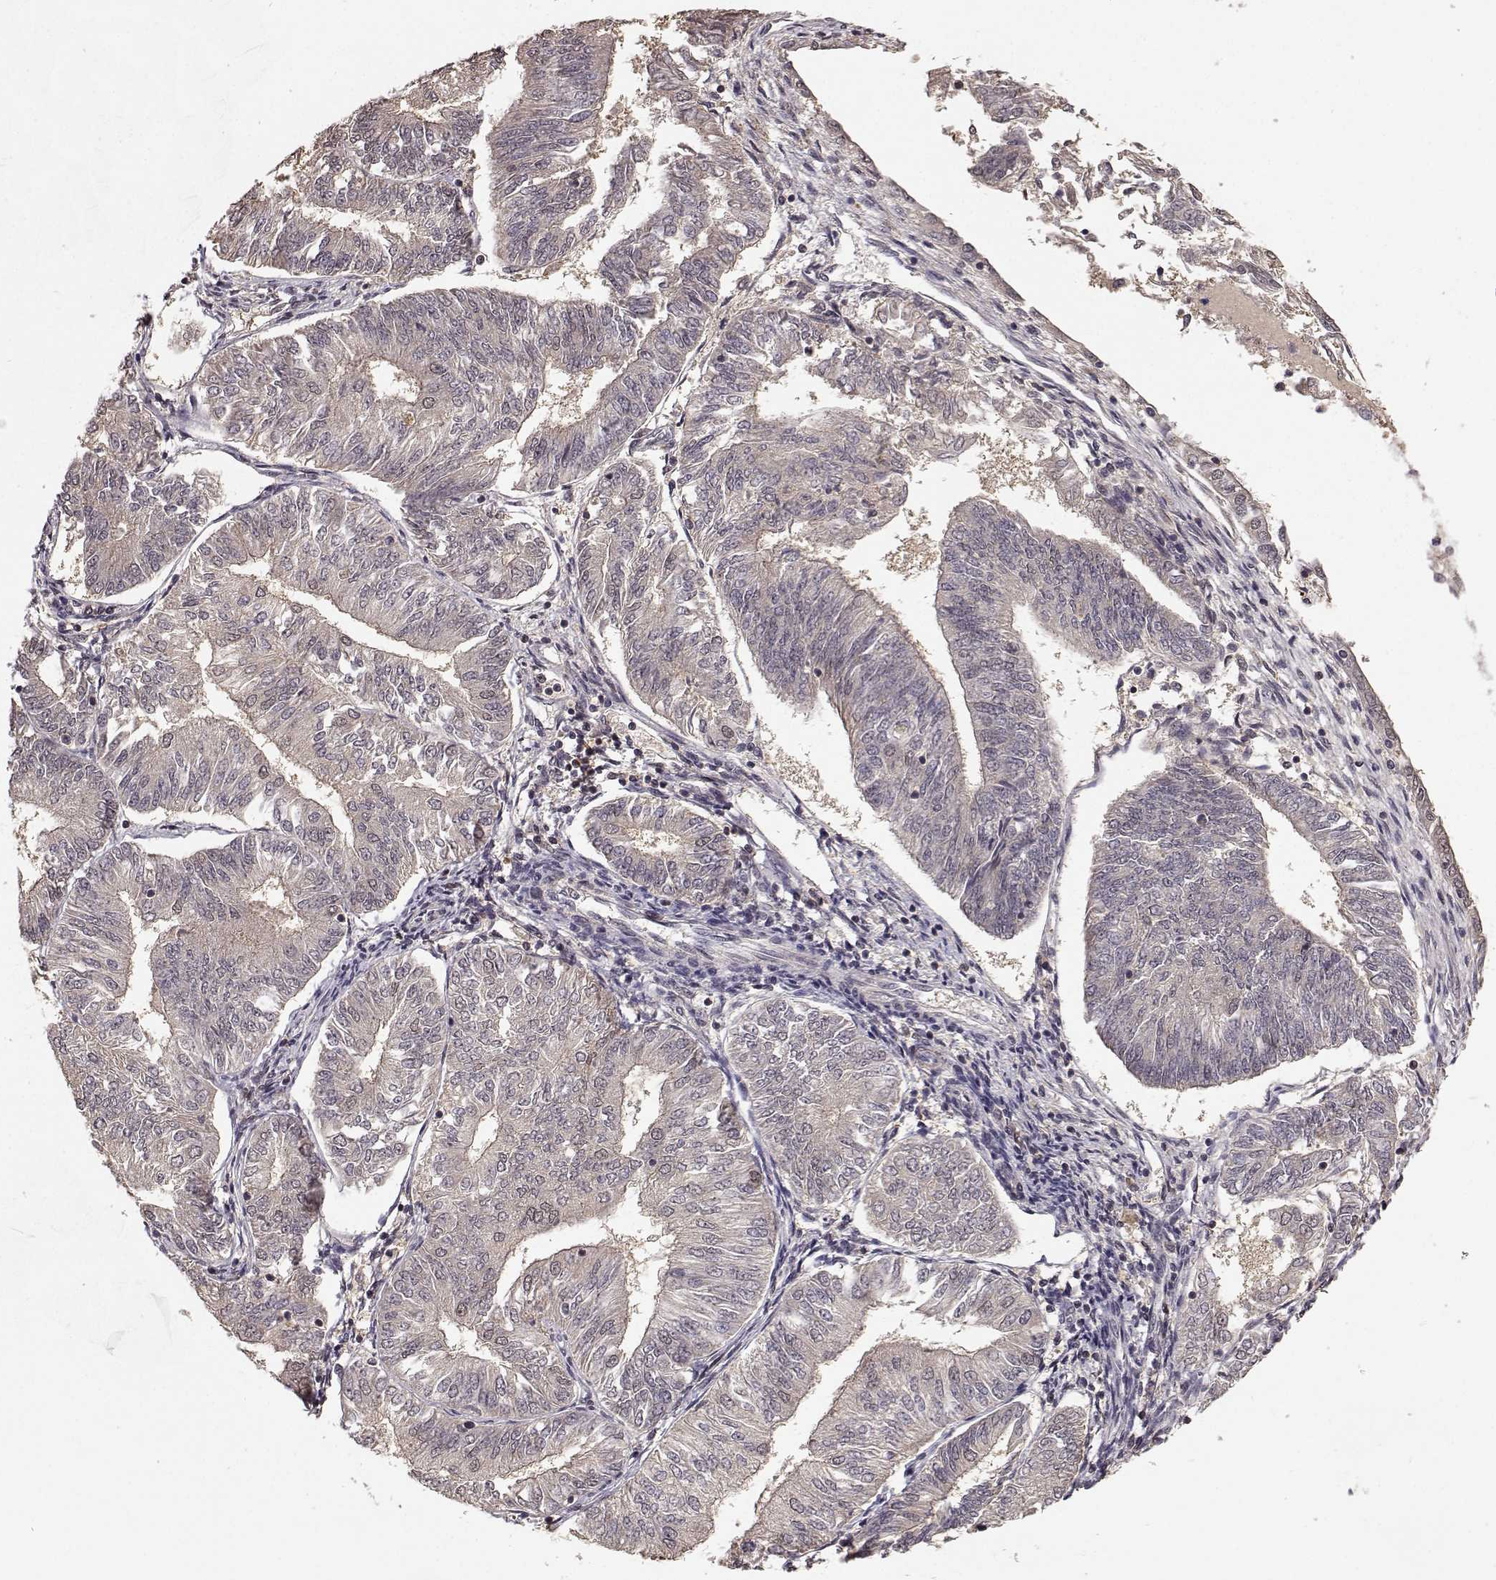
{"staining": {"intensity": "negative", "quantity": "none", "location": "none"}, "tissue": "endometrial cancer", "cell_type": "Tumor cells", "image_type": "cancer", "snomed": [{"axis": "morphology", "description": "Adenocarcinoma, NOS"}, {"axis": "topography", "description": "Endometrium"}], "caption": "Endometrial cancer stained for a protein using immunohistochemistry (IHC) shows no staining tumor cells.", "gene": "PLEKHG3", "patient": {"sex": "female", "age": 58}}